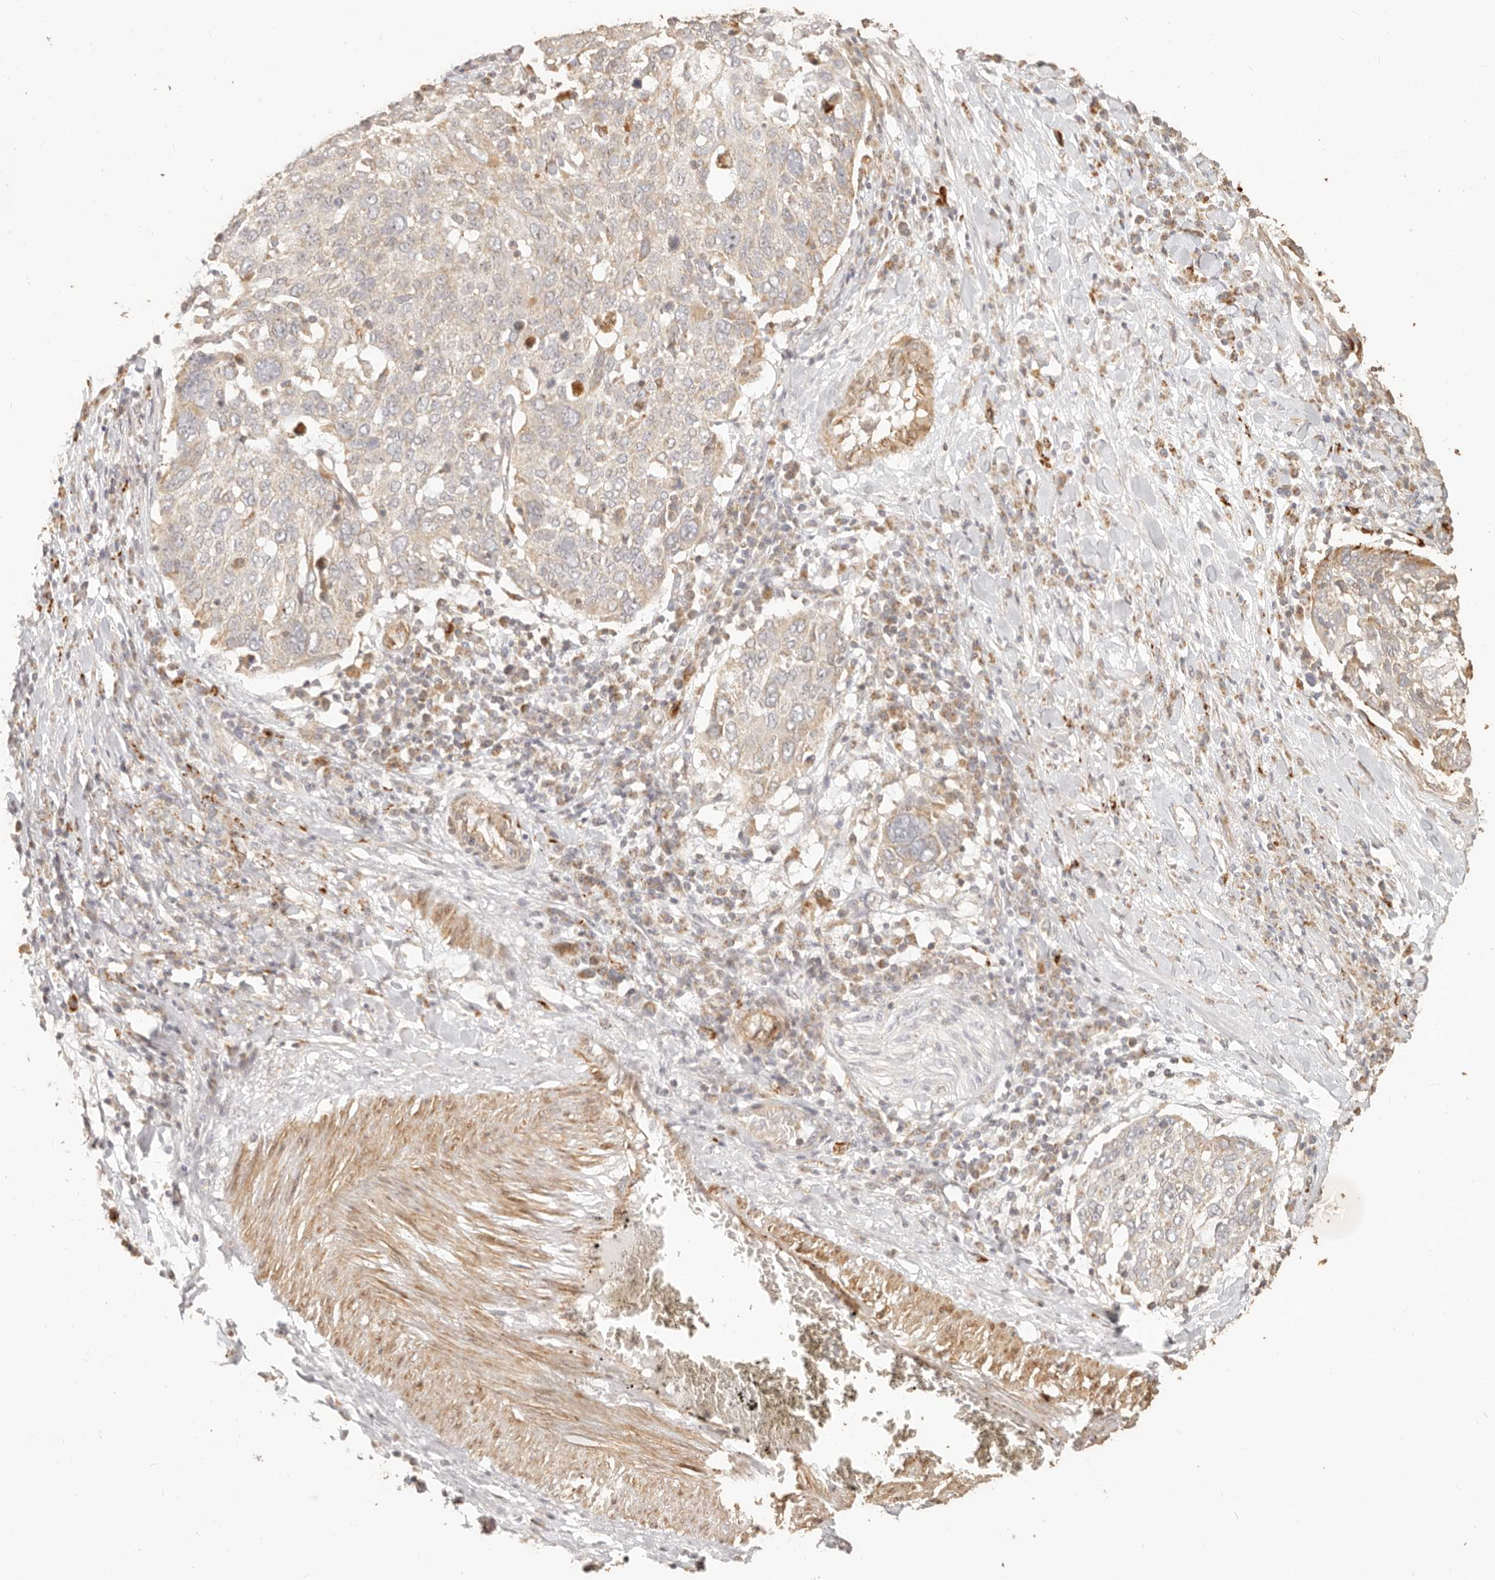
{"staining": {"intensity": "weak", "quantity": "<25%", "location": "cytoplasmic/membranous"}, "tissue": "lung cancer", "cell_type": "Tumor cells", "image_type": "cancer", "snomed": [{"axis": "morphology", "description": "Squamous cell carcinoma, NOS"}, {"axis": "topography", "description": "Lung"}], "caption": "Tumor cells are negative for brown protein staining in lung cancer. (Immunohistochemistry, brightfield microscopy, high magnification).", "gene": "PTPN22", "patient": {"sex": "male", "age": 65}}